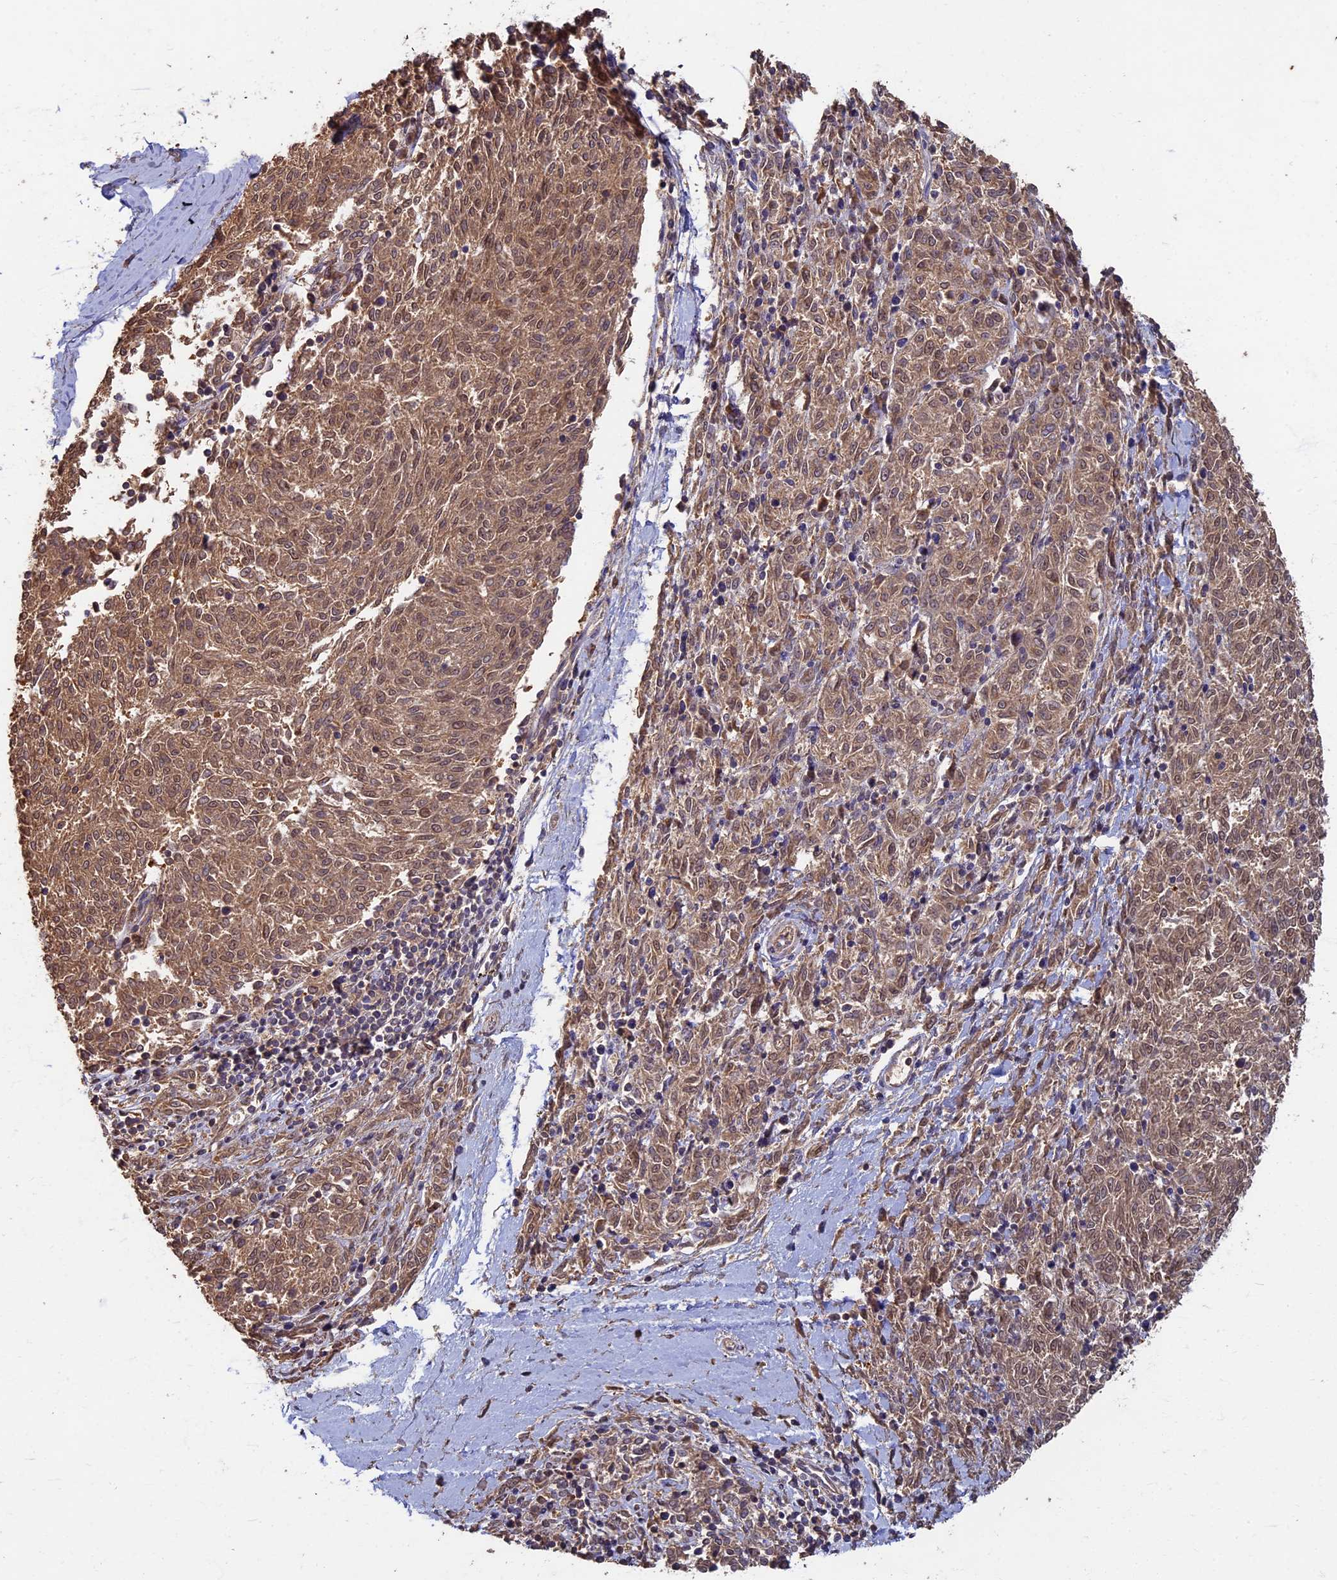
{"staining": {"intensity": "moderate", "quantity": ">75%", "location": "cytoplasmic/membranous,nuclear"}, "tissue": "melanoma", "cell_type": "Tumor cells", "image_type": "cancer", "snomed": [{"axis": "morphology", "description": "Malignant melanoma, NOS"}, {"axis": "topography", "description": "Skin"}], "caption": "This photomicrograph displays malignant melanoma stained with immunohistochemistry to label a protein in brown. The cytoplasmic/membranous and nuclear of tumor cells show moderate positivity for the protein. Nuclei are counter-stained blue.", "gene": "RSPH3", "patient": {"sex": "female", "age": 72}}